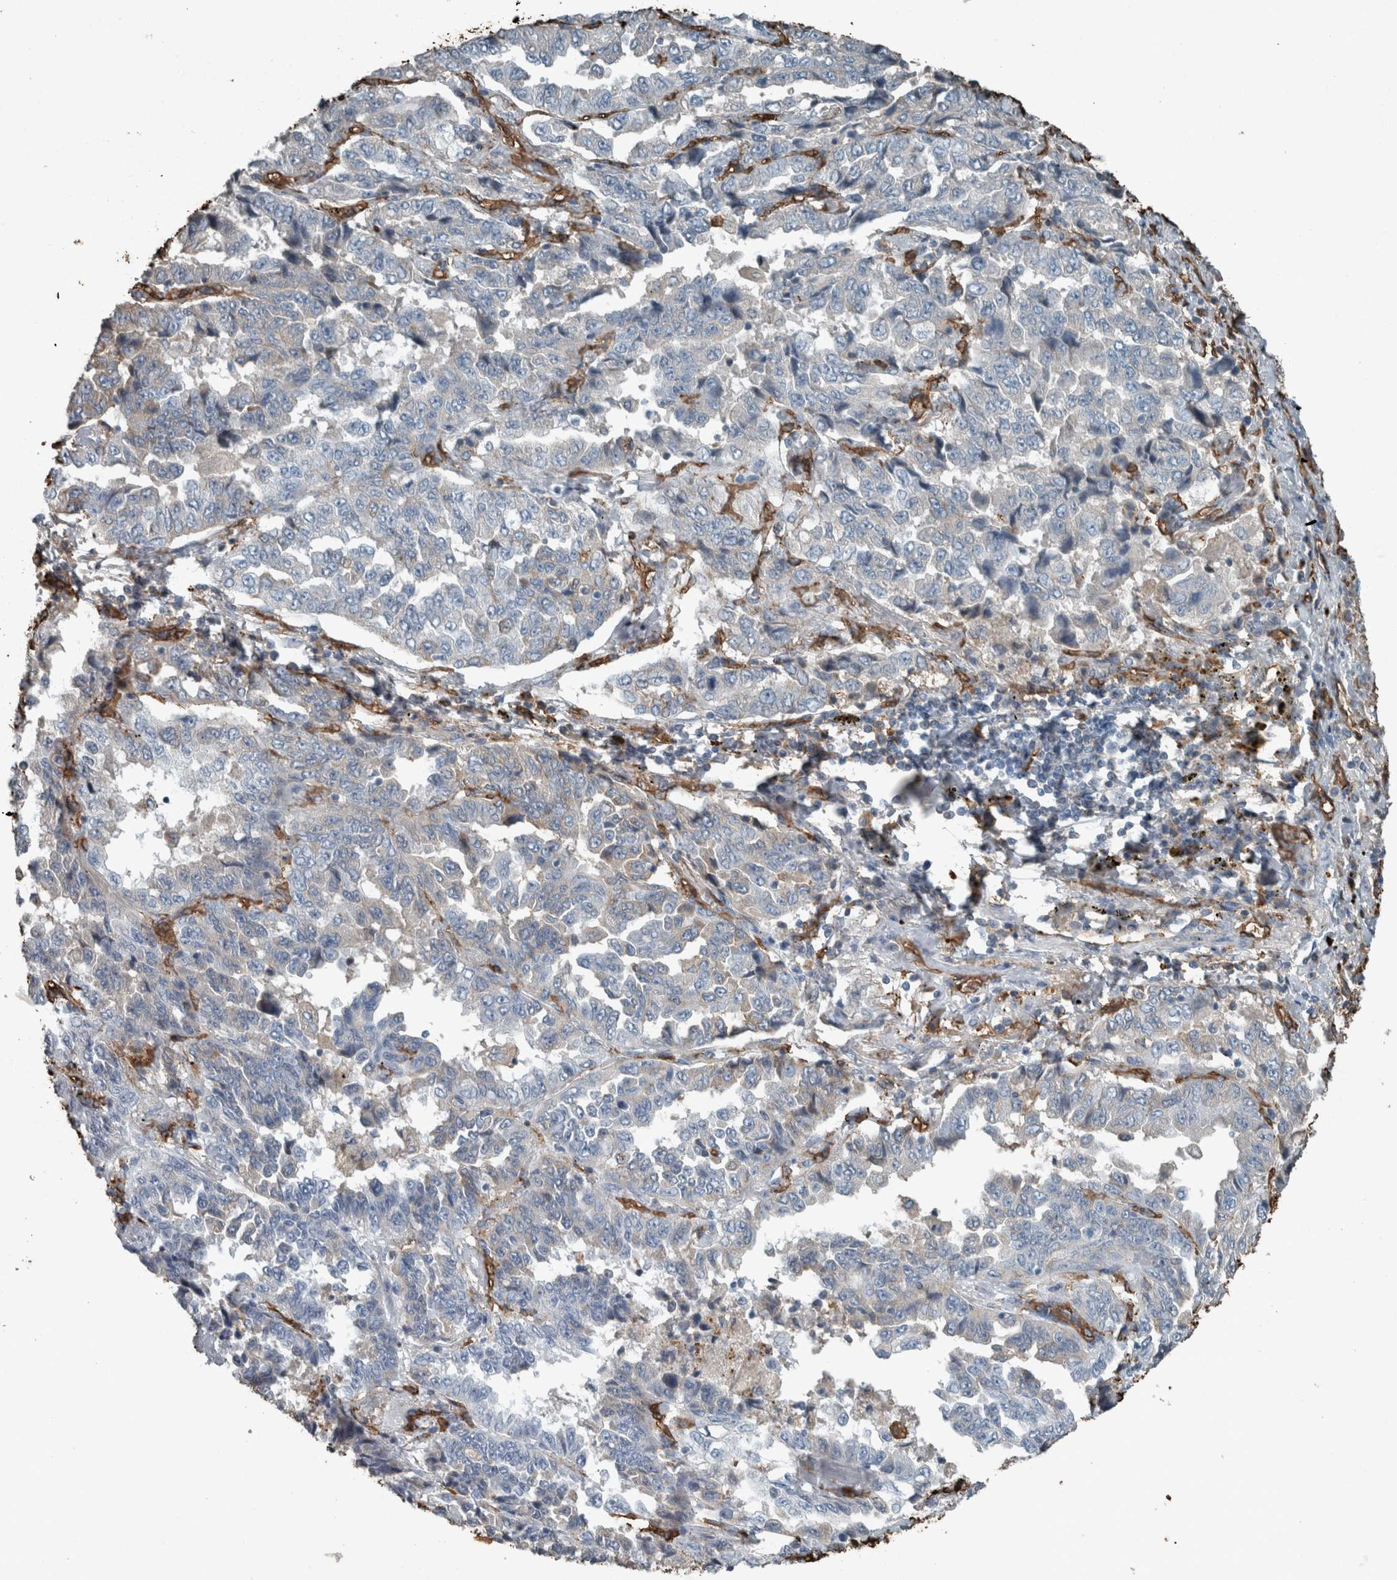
{"staining": {"intensity": "negative", "quantity": "none", "location": "none"}, "tissue": "lung cancer", "cell_type": "Tumor cells", "image_type": "cancer", "snomed": [{"axis": "morphology", "description": "Adenocarcinoma, NOS"}, {"axis": "topography", "description": "Lung"}], "caption": "Protein analysis of lung cancer (adenocarcinoma) reveals no significant positivity in tumor cells.", "gene": "LBP", "patient": {"sex": "female", "age": 51}}